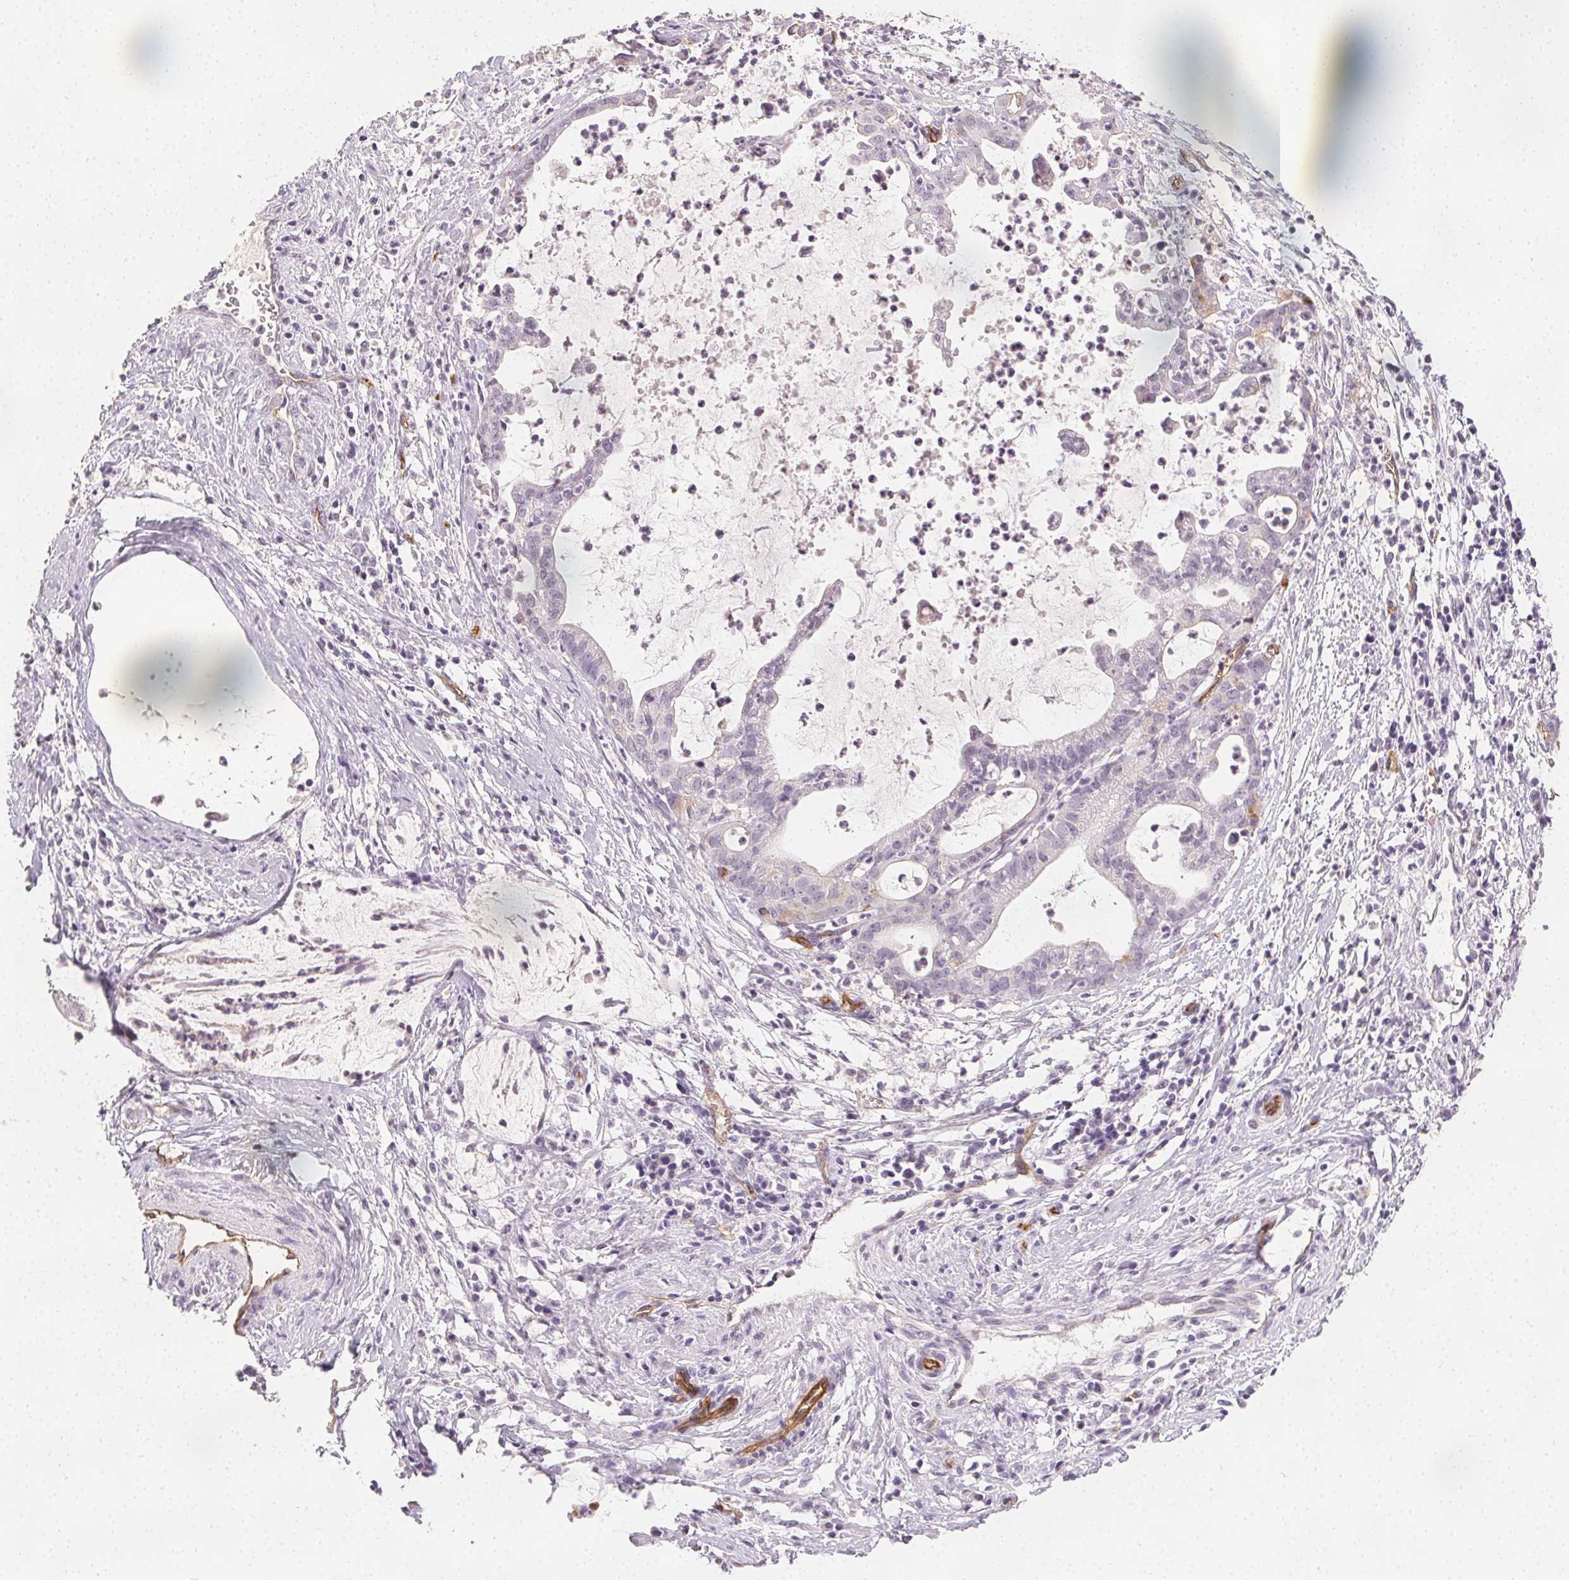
{"staining": {"intensity": "negative", "quantity": "none", "location": "none"}, "tissue": "cervical cancer", "cell_type": "Tumor cells", "image_type": "cancer", "snomed": [{"axis": "morphology", "description": "Normal tissue, NOS"}, {"axis": "morphology", "description": "Adenocarcinoma, NOS"}, {"axis": "topography", "description": "Cervix"}], "caption": "Tumor cells are negative for brown protein staining in cervical adenocarcinoma.", "gene": "PODXL", "patient": {"sex": "female", "age": 38}}